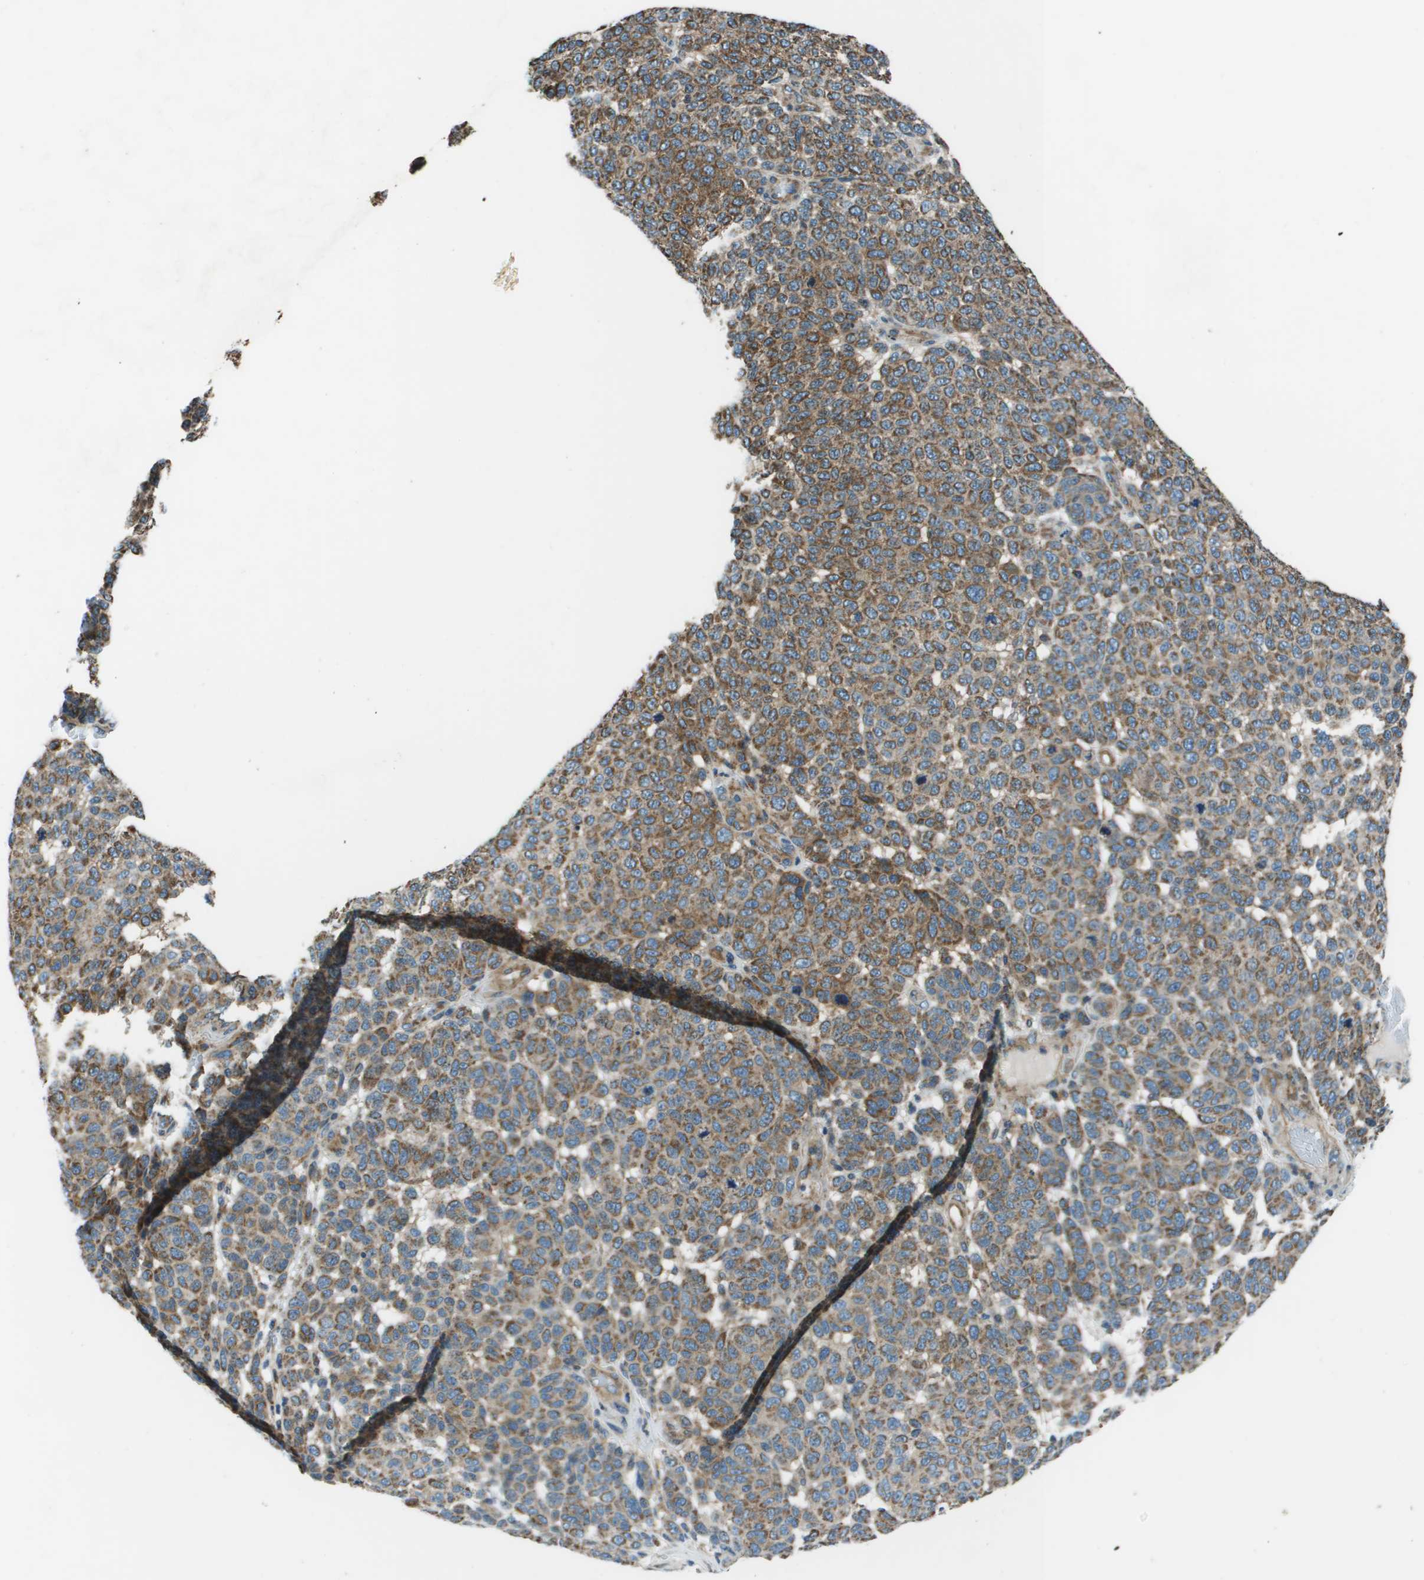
{"staining": {"intensity": "moderate", "quantity": "25%-75%", "location": "cytoplasmic/membranous"}, "tissue": "melanoma", "cell_type": "Tumor cells", "image_type": "cancer", "snomed": [{"axis": "morphology", "description": "Malignant melanoma, NOS"}, {"axis": "topography", "description": "Skin"}], "caption": "Immunohistochemistry (IHC) histopathology image of melanoma stained for a protein (brown), which reveals medium levels of moderate cytoplasmic/membranous staining in about 25%-75% of tumor cells.", "gene": "TMEM51", "patient": {"sex": "male", "age": 59}}